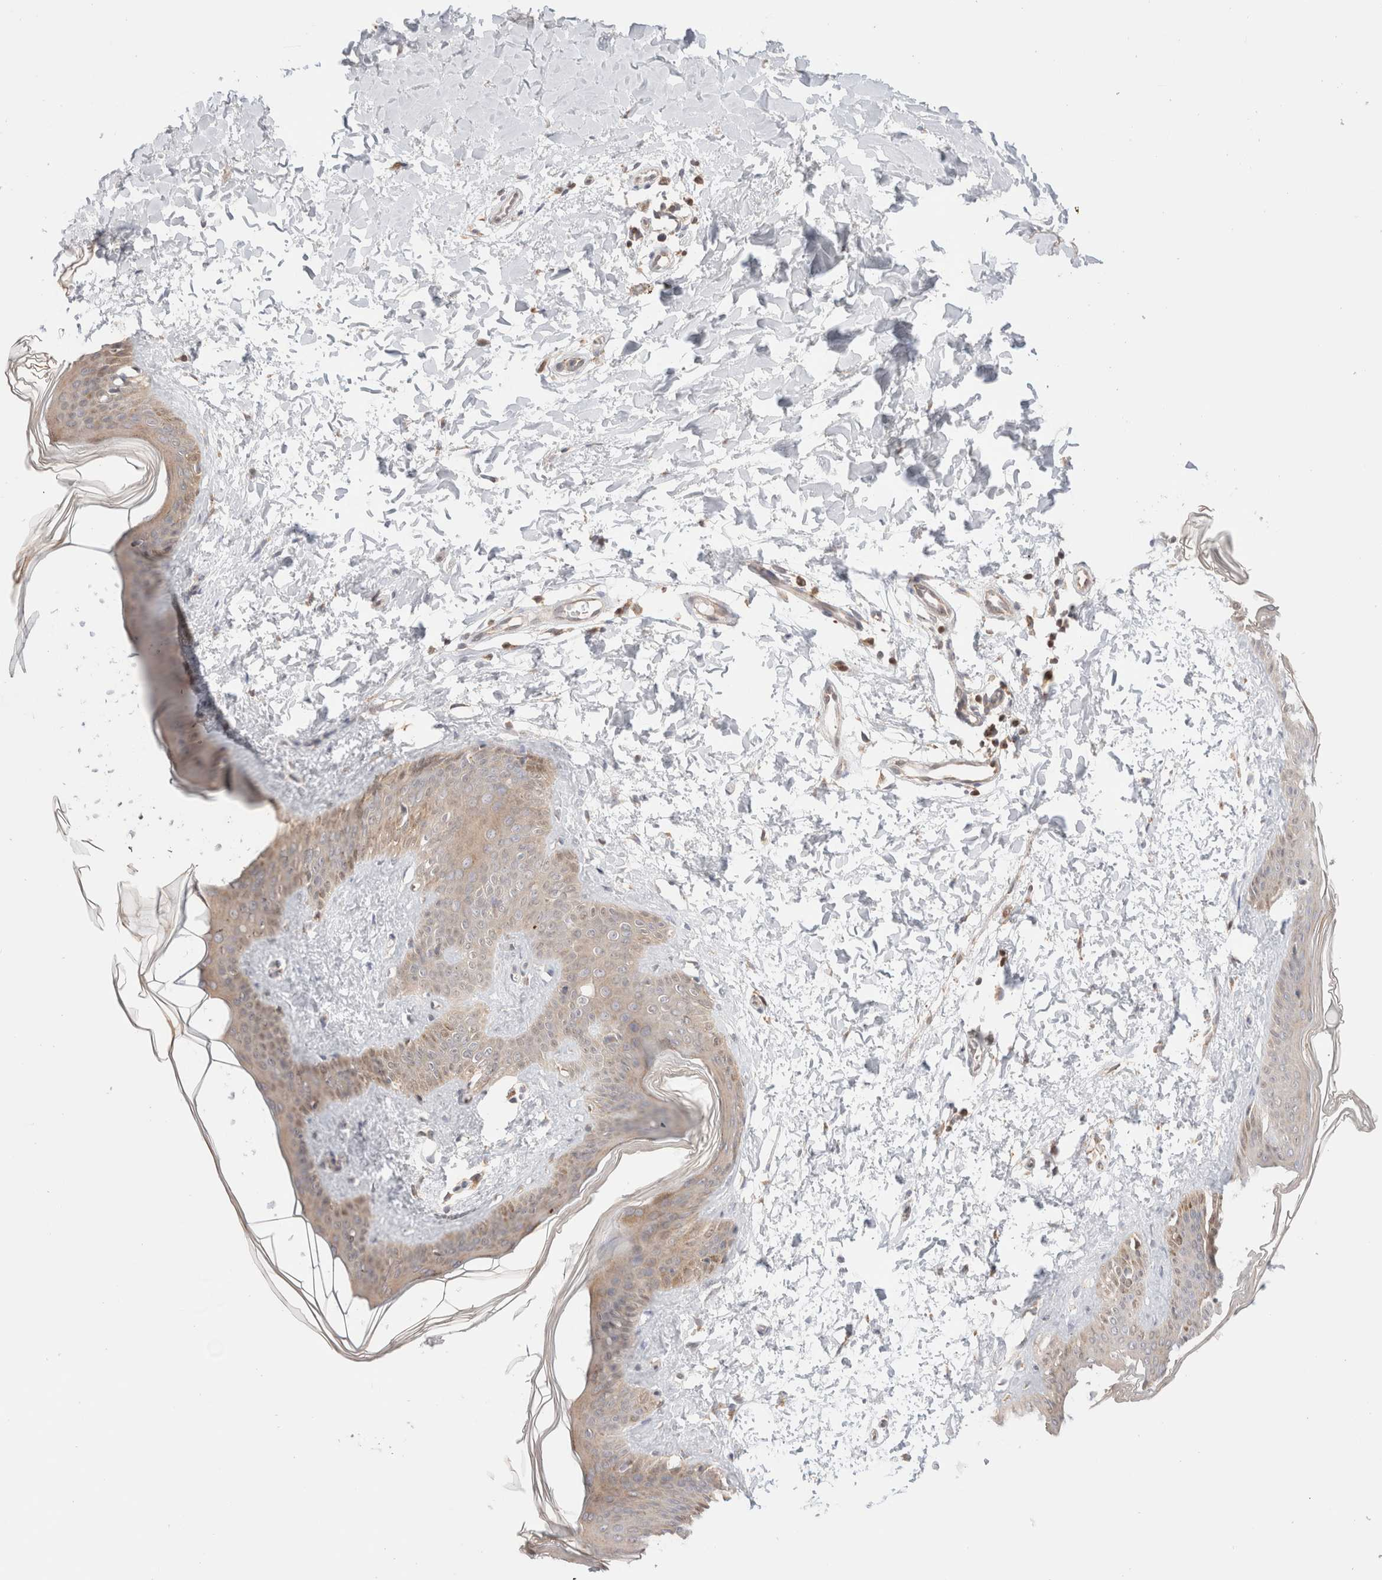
{"staining": {"intensity": "moderate", "quantity": ">75%", "location": "cytoplasmic/membranous"}, "tissue": "skin", "cell_type": "Fibroblasts", "image_type": "normal", "snomed": [{"axis": "morphology", "description": "Normal tissue, NOS"}, {"axis": "topography", "description": "Skin"}], "caption": "Protein positivity by immunohistochemistry (IHC) demonstrates moderate cytoplasmic/membranous expression in approximately >75% of fibroblasts in normal skin.", "gene": "XKR4", "patient": {"sex": "female", "age": 17}}